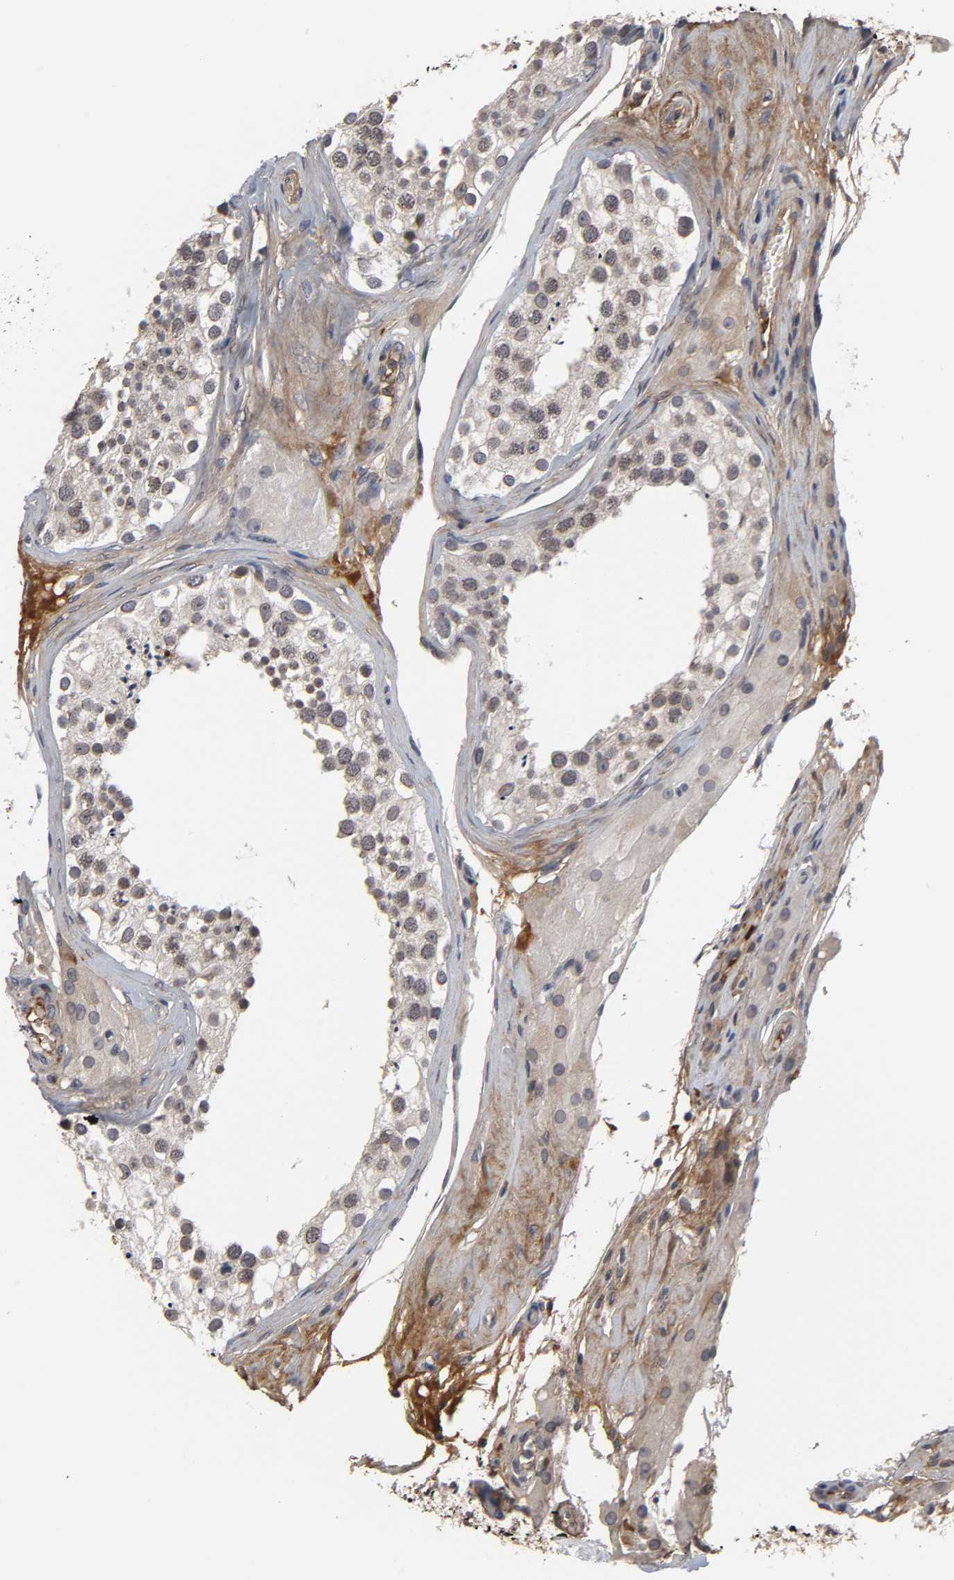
{"staining": {"intensity": "moderate", "quantity": ">75%", "location": "cytoplasmic/membranous,nuclear"}, "tissue": "testis", "cell_type": "Cells in seminiferous ducts", "image_type": "normal", "snomed": [{"axis": "morphology", "description": "Normal tissue, NOS"}, {"axis": "topography", "description": "Testis"}], "caption": "Protein expression analysis of normal human testis reveals moderate cytoplasmic/membranous,nuclear staining in about >75% of cells in seminiferous ducts. The staining was performed using DAB (3,3'-diaminobenzidine), with brown indicating positive protein expression. Nuclei are stained blue with hematoxylin.", "gene": "CPN2", "patient": {"sex": "male", "age": 68}}